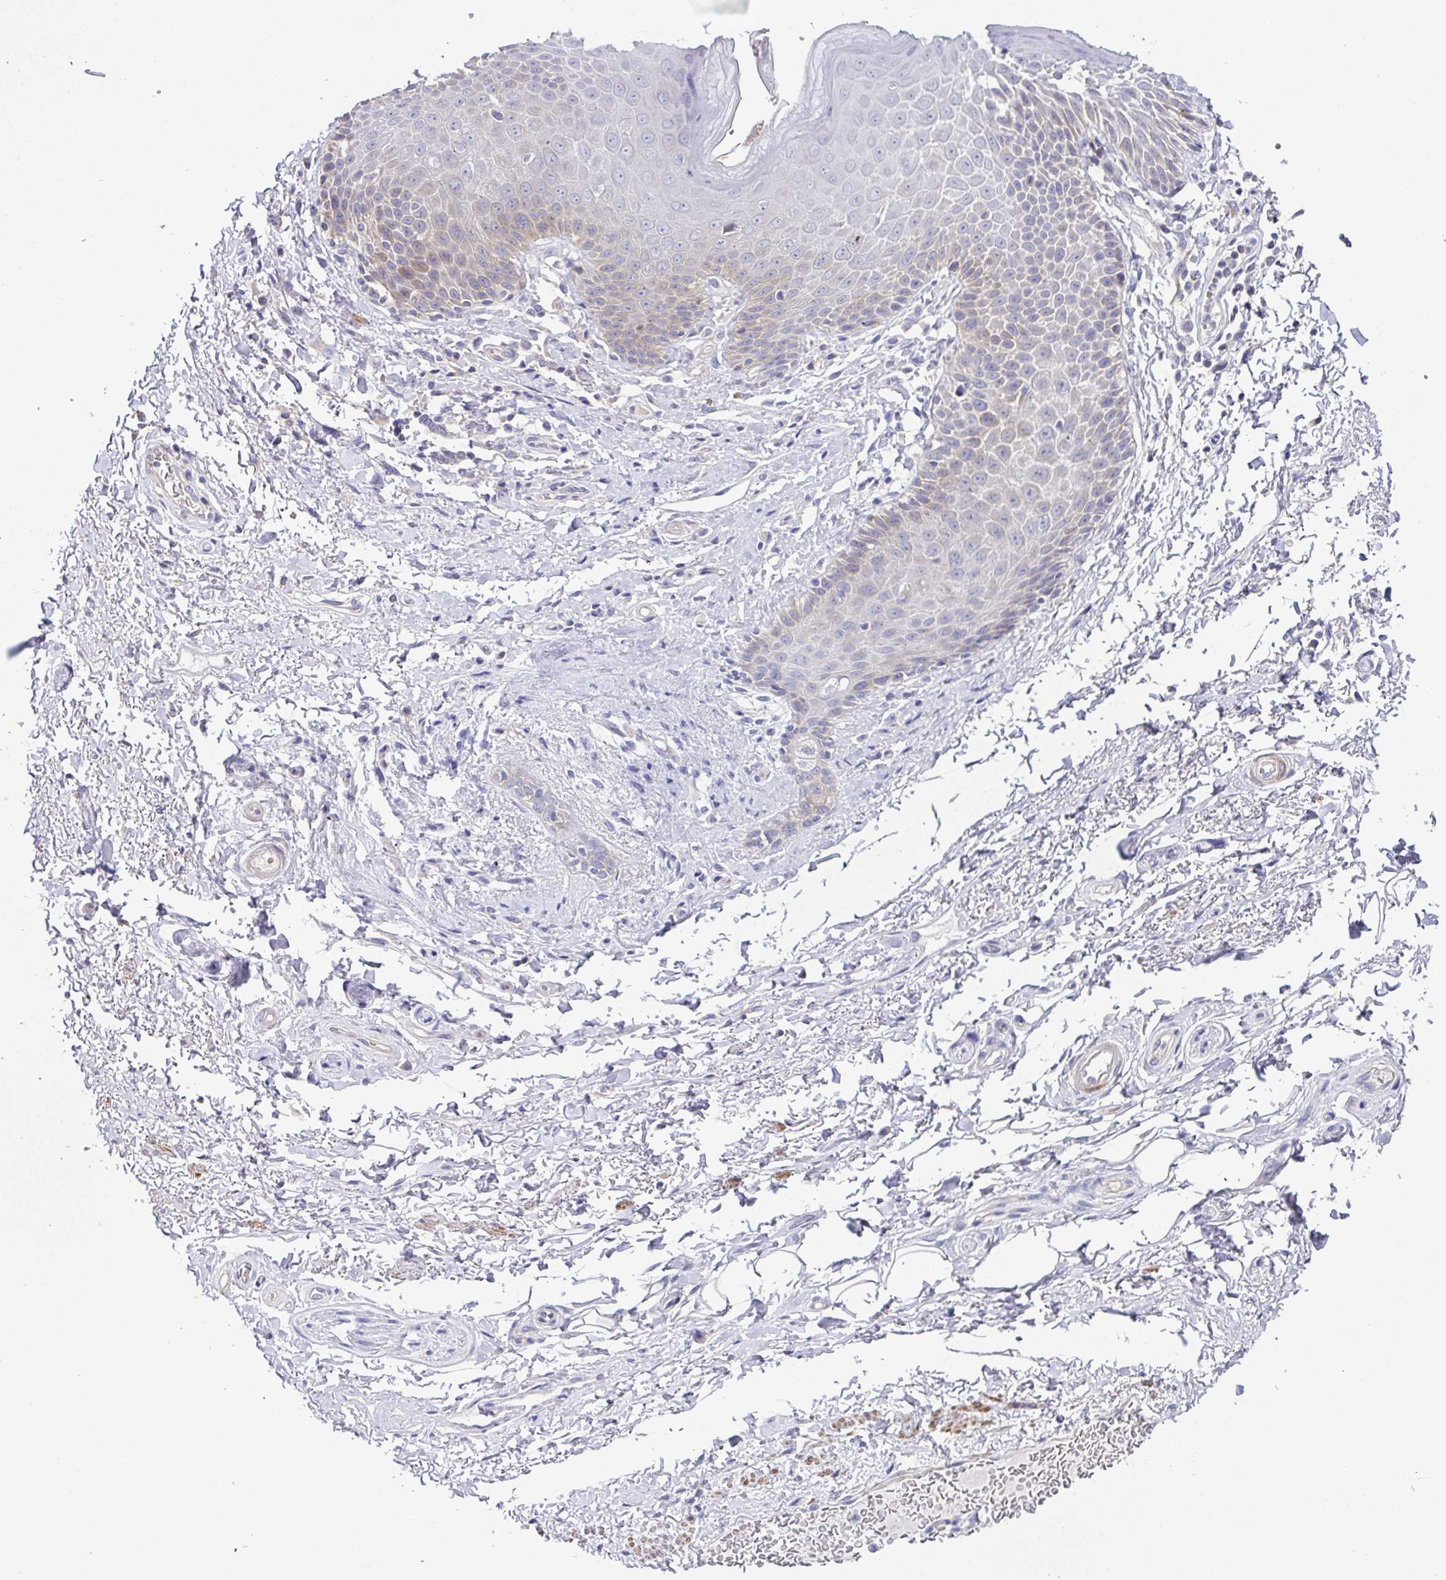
{"staining": {"intensity": "negative", "quantity": "none", "location": "none"}, "tissue": "adipose tissue", "cell_type": "Adipocytes", "image_type": "normal", "snomed": [{"axis": "morphology", "description": "Normal tissue, NOS"}, {"axis": "topography", "description": "Peripheral nerve tissue"}], "caption": "Immunohistochemistry photomicrograph of benign adipose tissue stained for a protein (brown), which reveals no expression in adipocytes.", "gene": "CFAP97D1", "patient": {"sex": "male", "age": 51}}